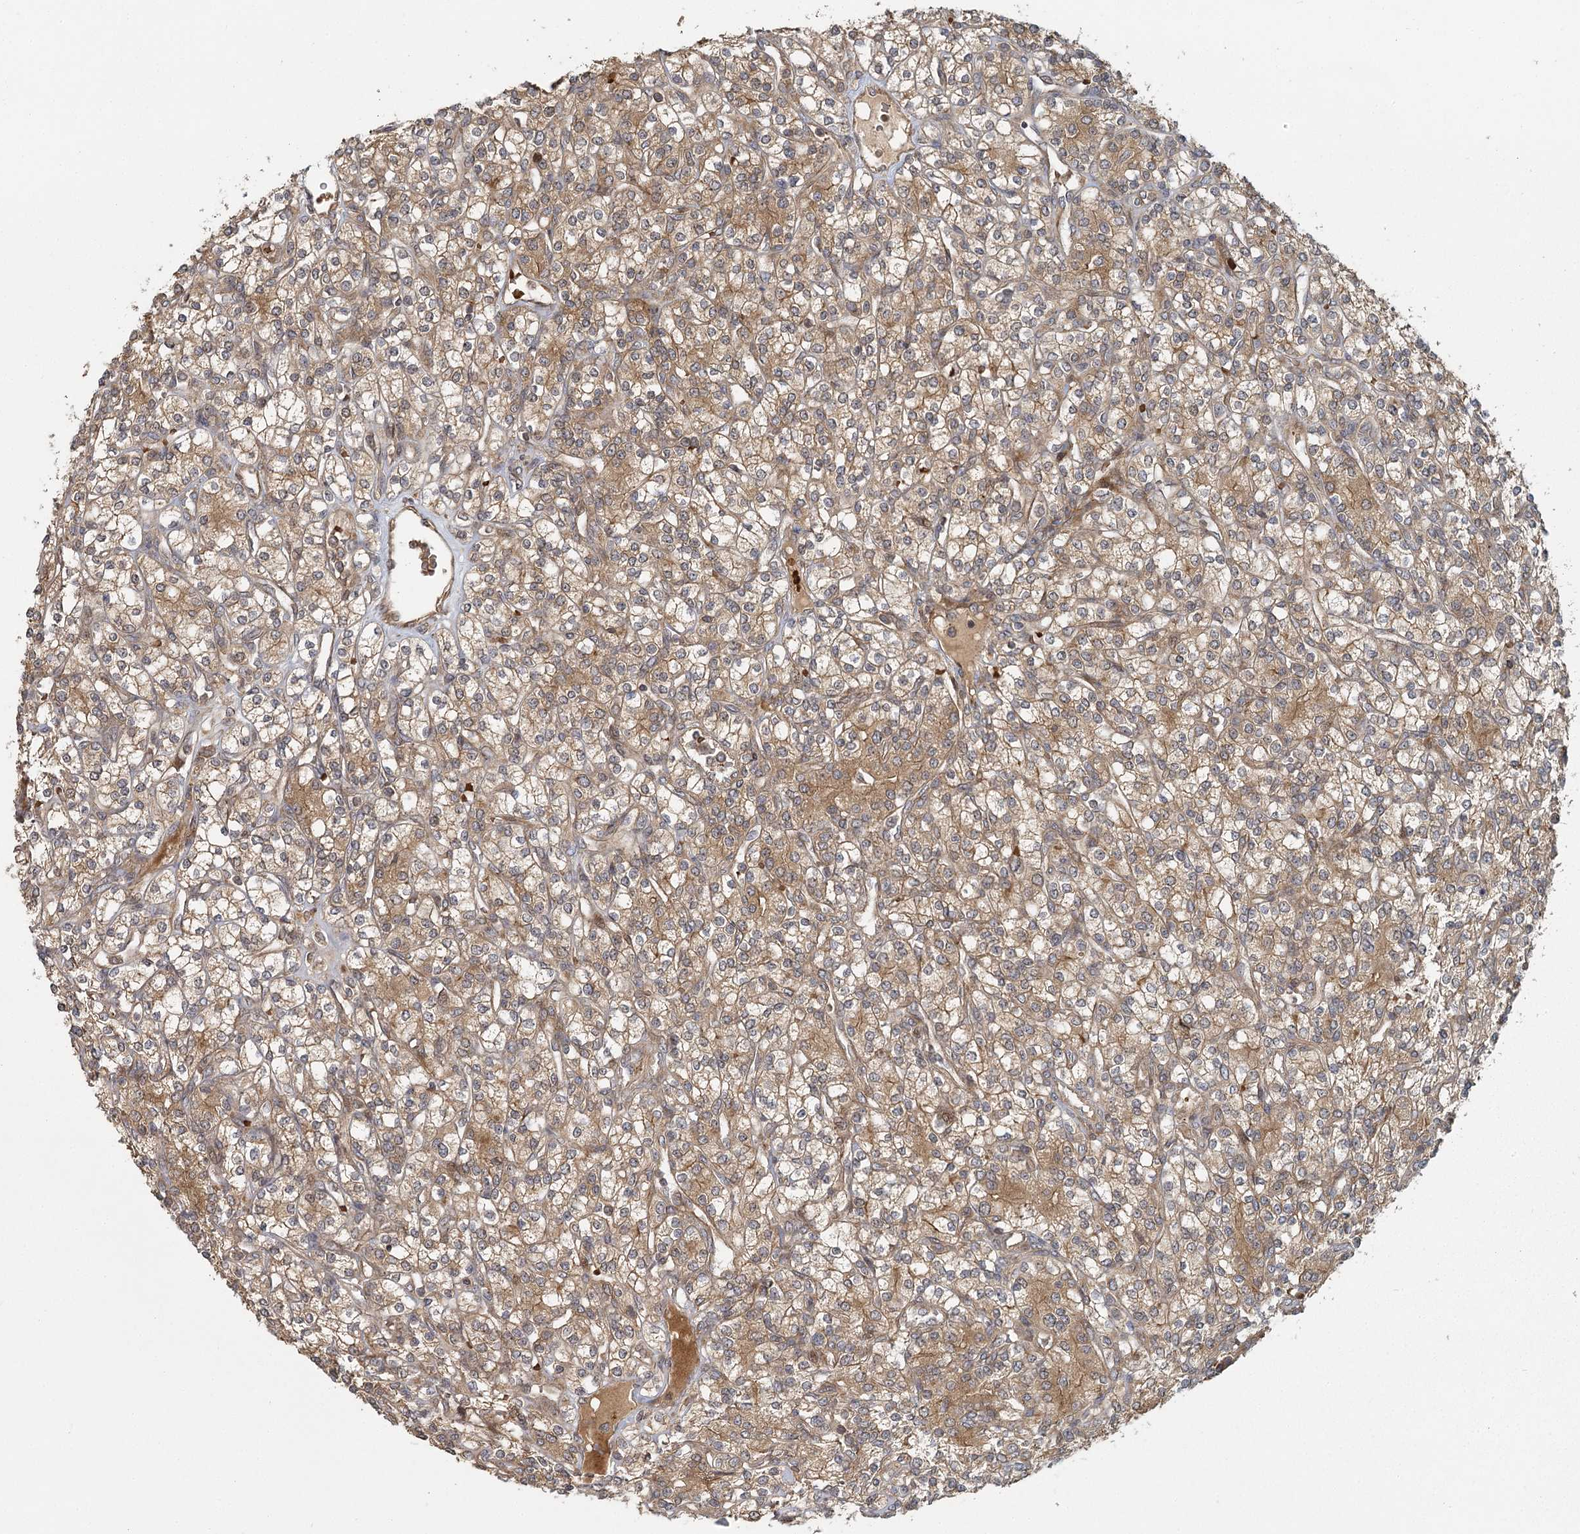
{"staining": {"intensity": "moderate", "quantity": ">75%", "location": "cytoplasmic/membranous"}, "tissue": "renal cancer", "cell_type": "Tumor cells", "image_type": "cancer", "snomed": [{"axis": "morphology", "description": "Adenocarcinoma, NOS"}, {"axis": "topography", "description": "Kidney"}], "caption": "A brown stain shows moderate cytoplasmic/membranous staining of a protein in human renal cancer (adenocarcinoma) tumor cells. (Brightfield microscopy of DAB IHC at high magnification).", "gene": "RAPGEF6", "patient": {"sex": "male", "age": 77}}